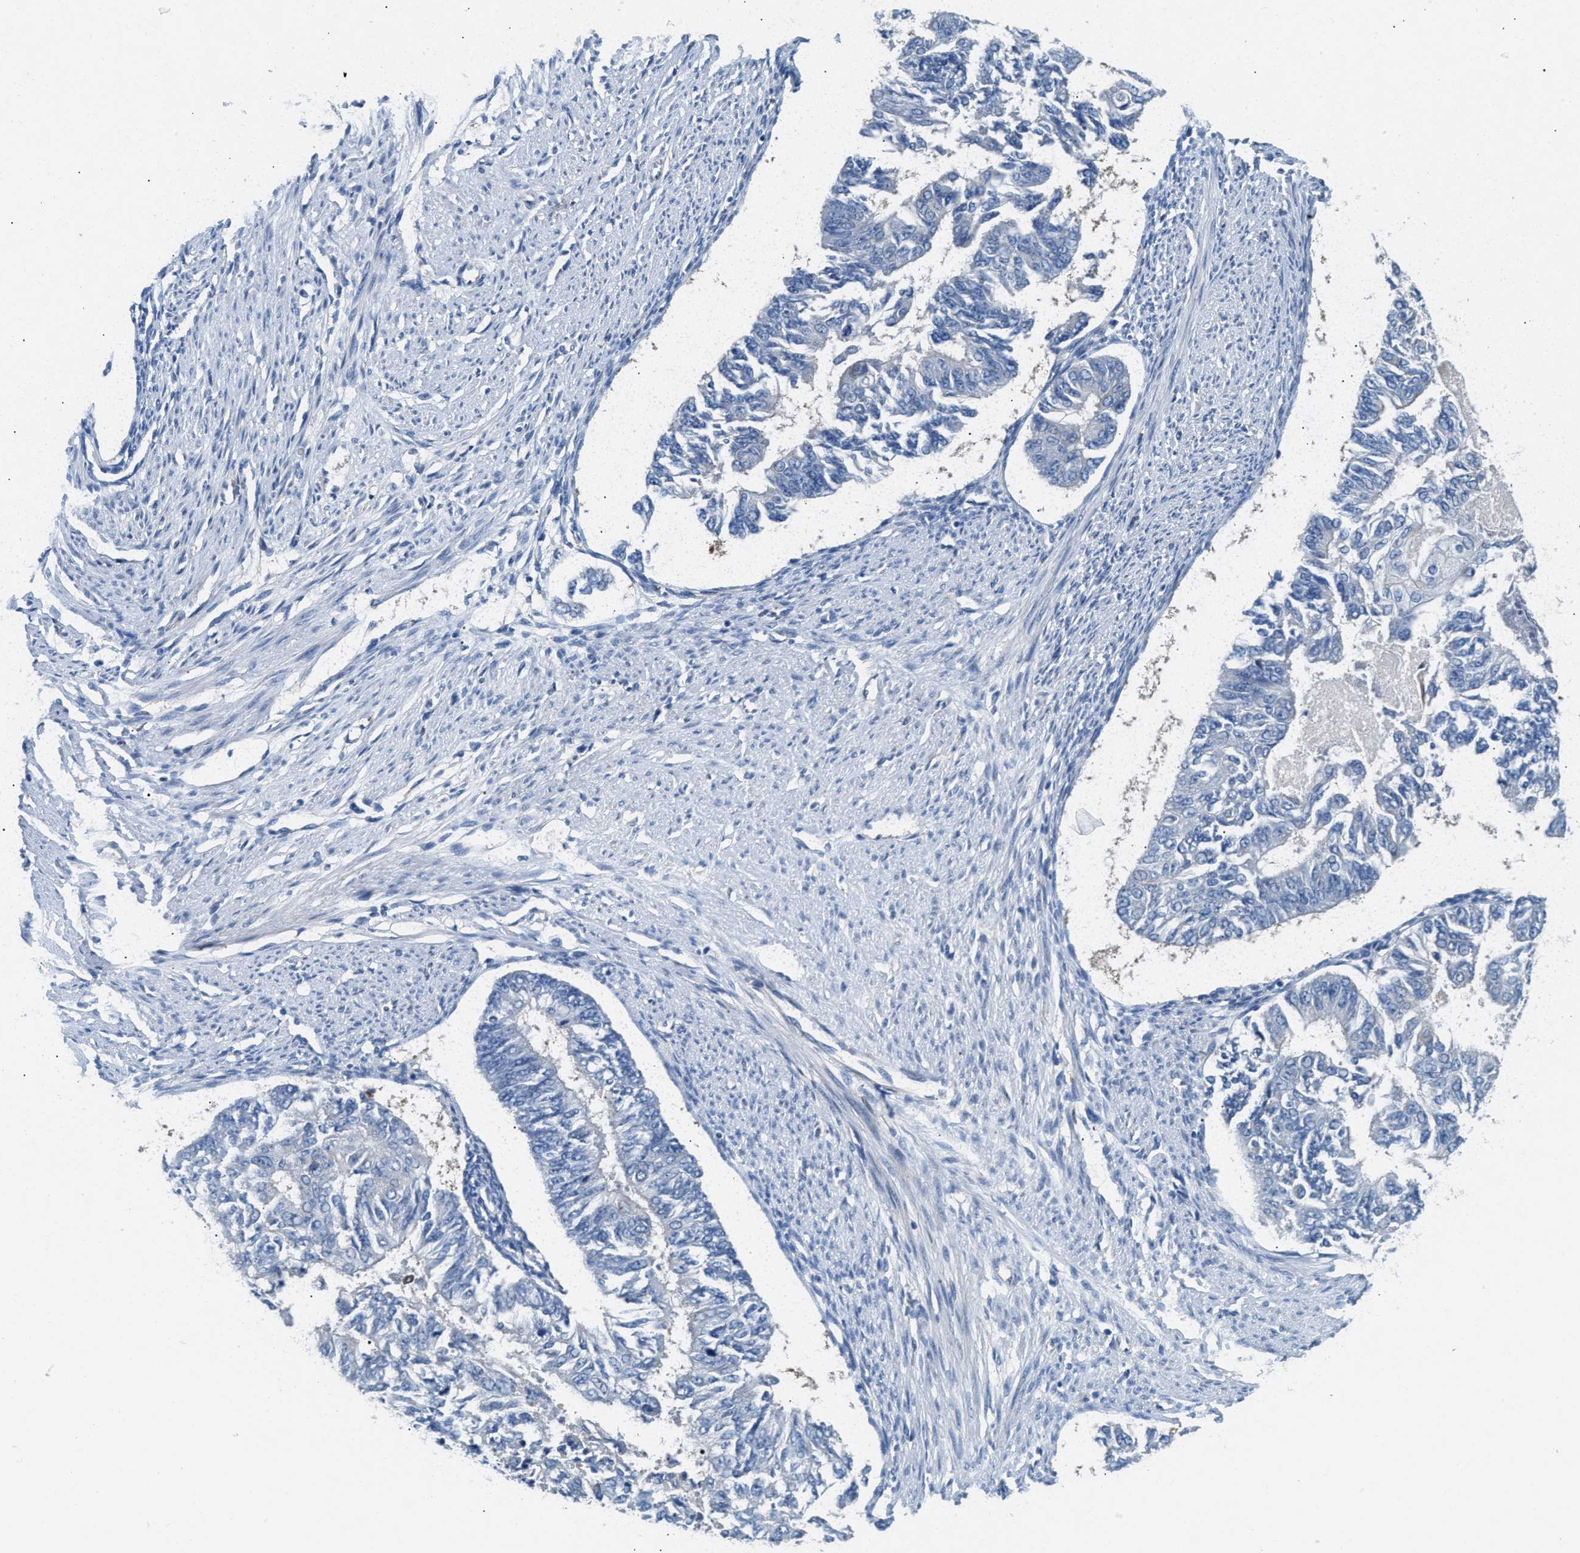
{"staining": {"intensity": "negative", "quantity": "none", "location": "none"}, "tissue": "endometrial cancer", "cell_type": "Tumor cells", "image_type": "cancer", "snomed": [{"axis": "morphology", "description": "Adenocarcinoma, NOS"}, {"axis": "topography", "description": "Endometrium"}], "caption": "This is a histopathology image of immunohistochemistry staining of endometrial cancer (adenocarcinoma), which shows no staining in tumor cells.", "gene": "NSUN7", "patient": {"sex": "female", "age": 32}}